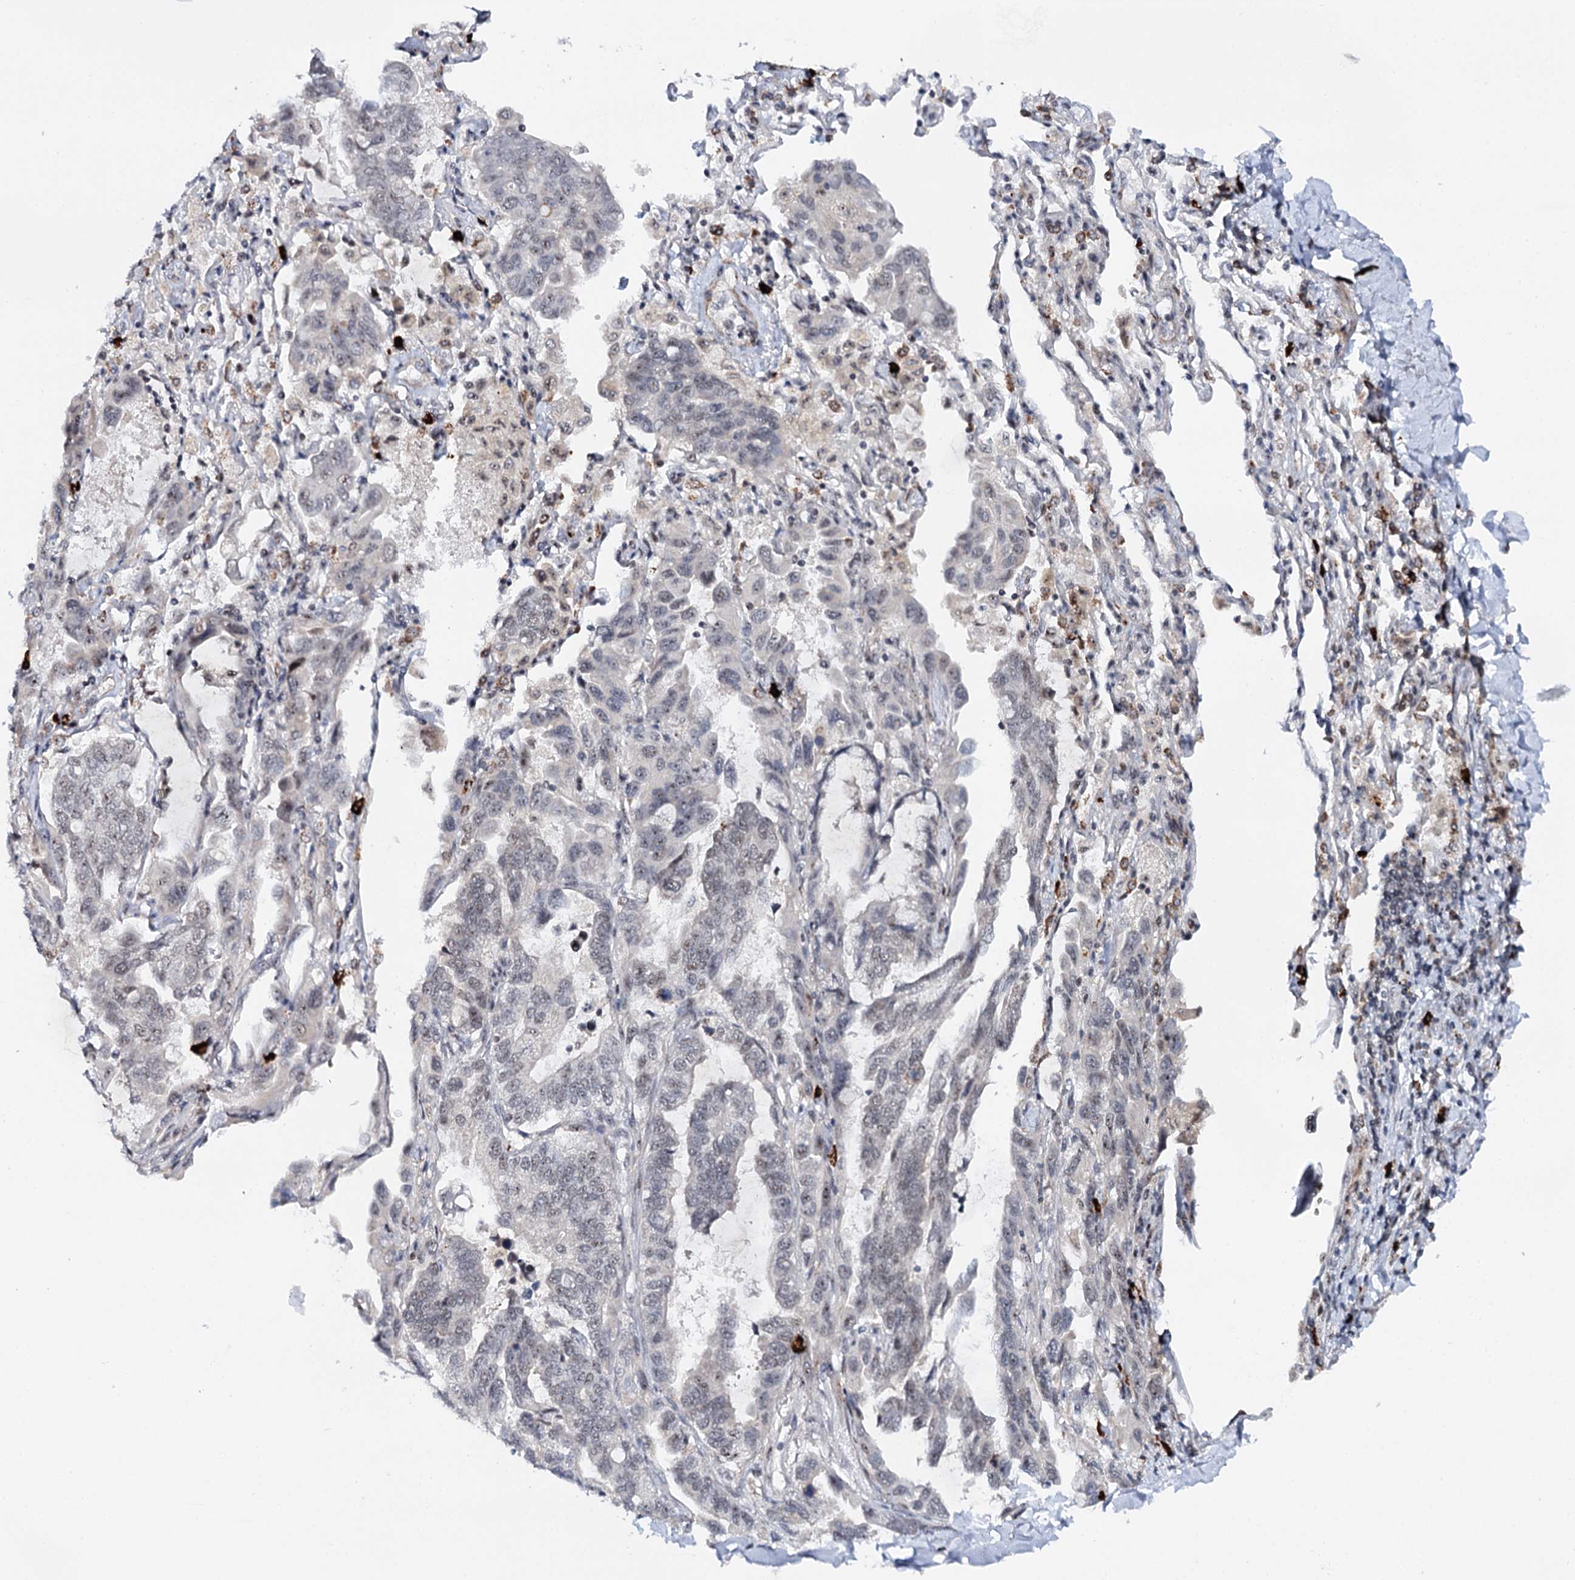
{"staining": {"intensity": "negative", "quantity": "none", "location": "none"}, "tissue": "lung cancer", "cell_type": "Tumor cells", "image_type": "cancer", "snomed": [{"axis": "morphology", "description": "Adenocarcinoma, NOS"}, {"axis": "topography", "description": "Lung"}], "caption": "Tumor cells are negative for brown protein staining in lung cancer (adenocarcinoma).", "gene": "BUD13", "patient": {"sex": "male", "age": 64}}